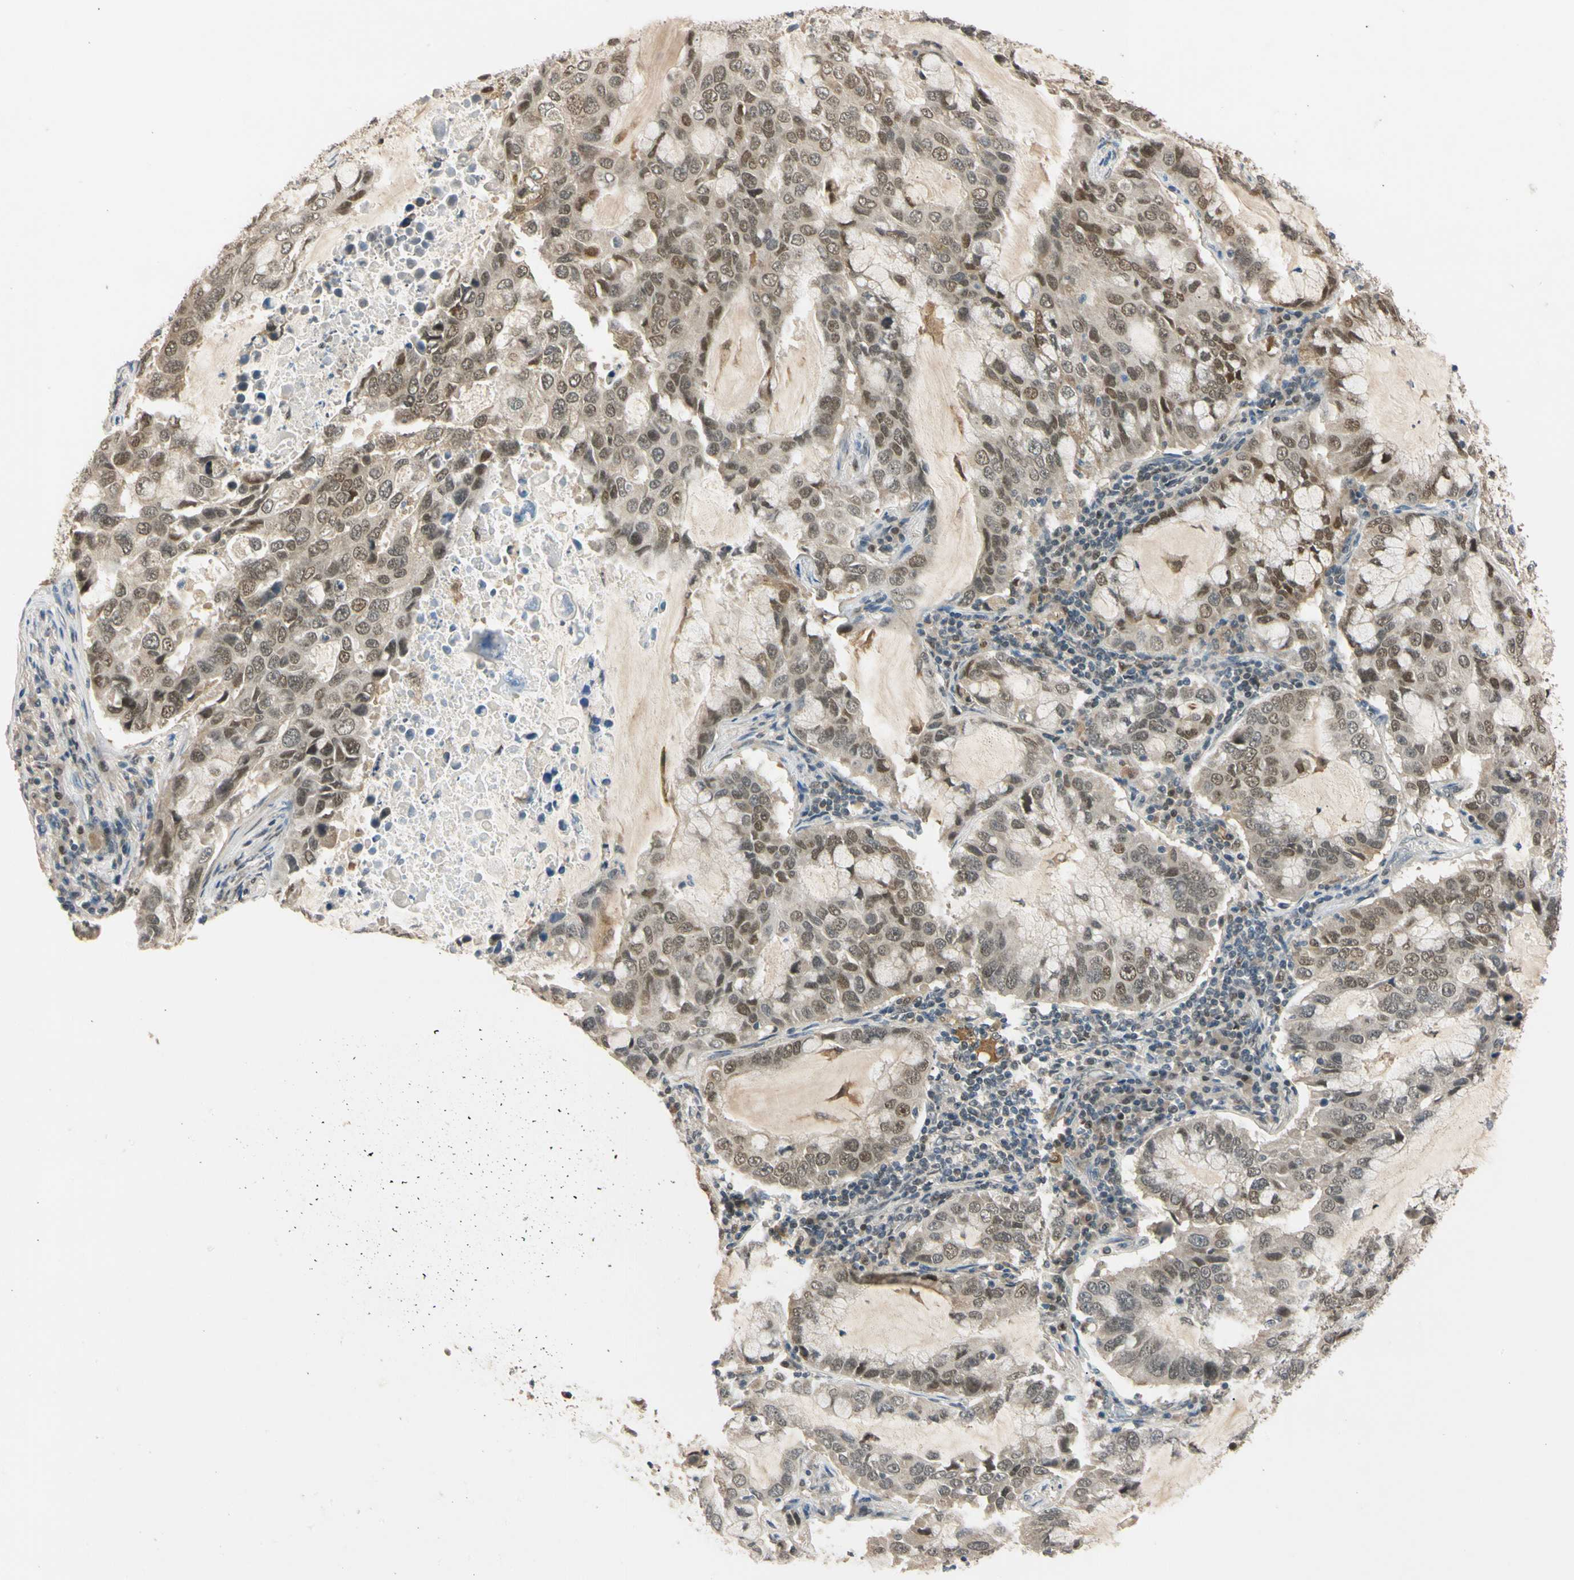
{"staining": {"intensity": "moderate", "quantity": ">75%", "location": "cytoplasmic/membranous,nuclear"}, "tissue": "lung cancer", "cell_type": "Tumor cells", "image_type": "cancer", "snomed": [{"axis": "morphology", "description": "Adenocarcinoma, NOS"}, {"axis": "topography", "description": "Lung"}], "caption": "Brown immunohistochemical staining in human lung cancer (adenocarcinoma) reveals moderate cytoplasmic/membranous and nuclear expression in approximately >75% of tumor cells. The protein of interest is stained brown, and the nuclei are stained in blue (DAB IHC with brightfield microscopy, high magnification).", "gene": "RIOX2", "patient": {"sex": "male", "age": 64}}